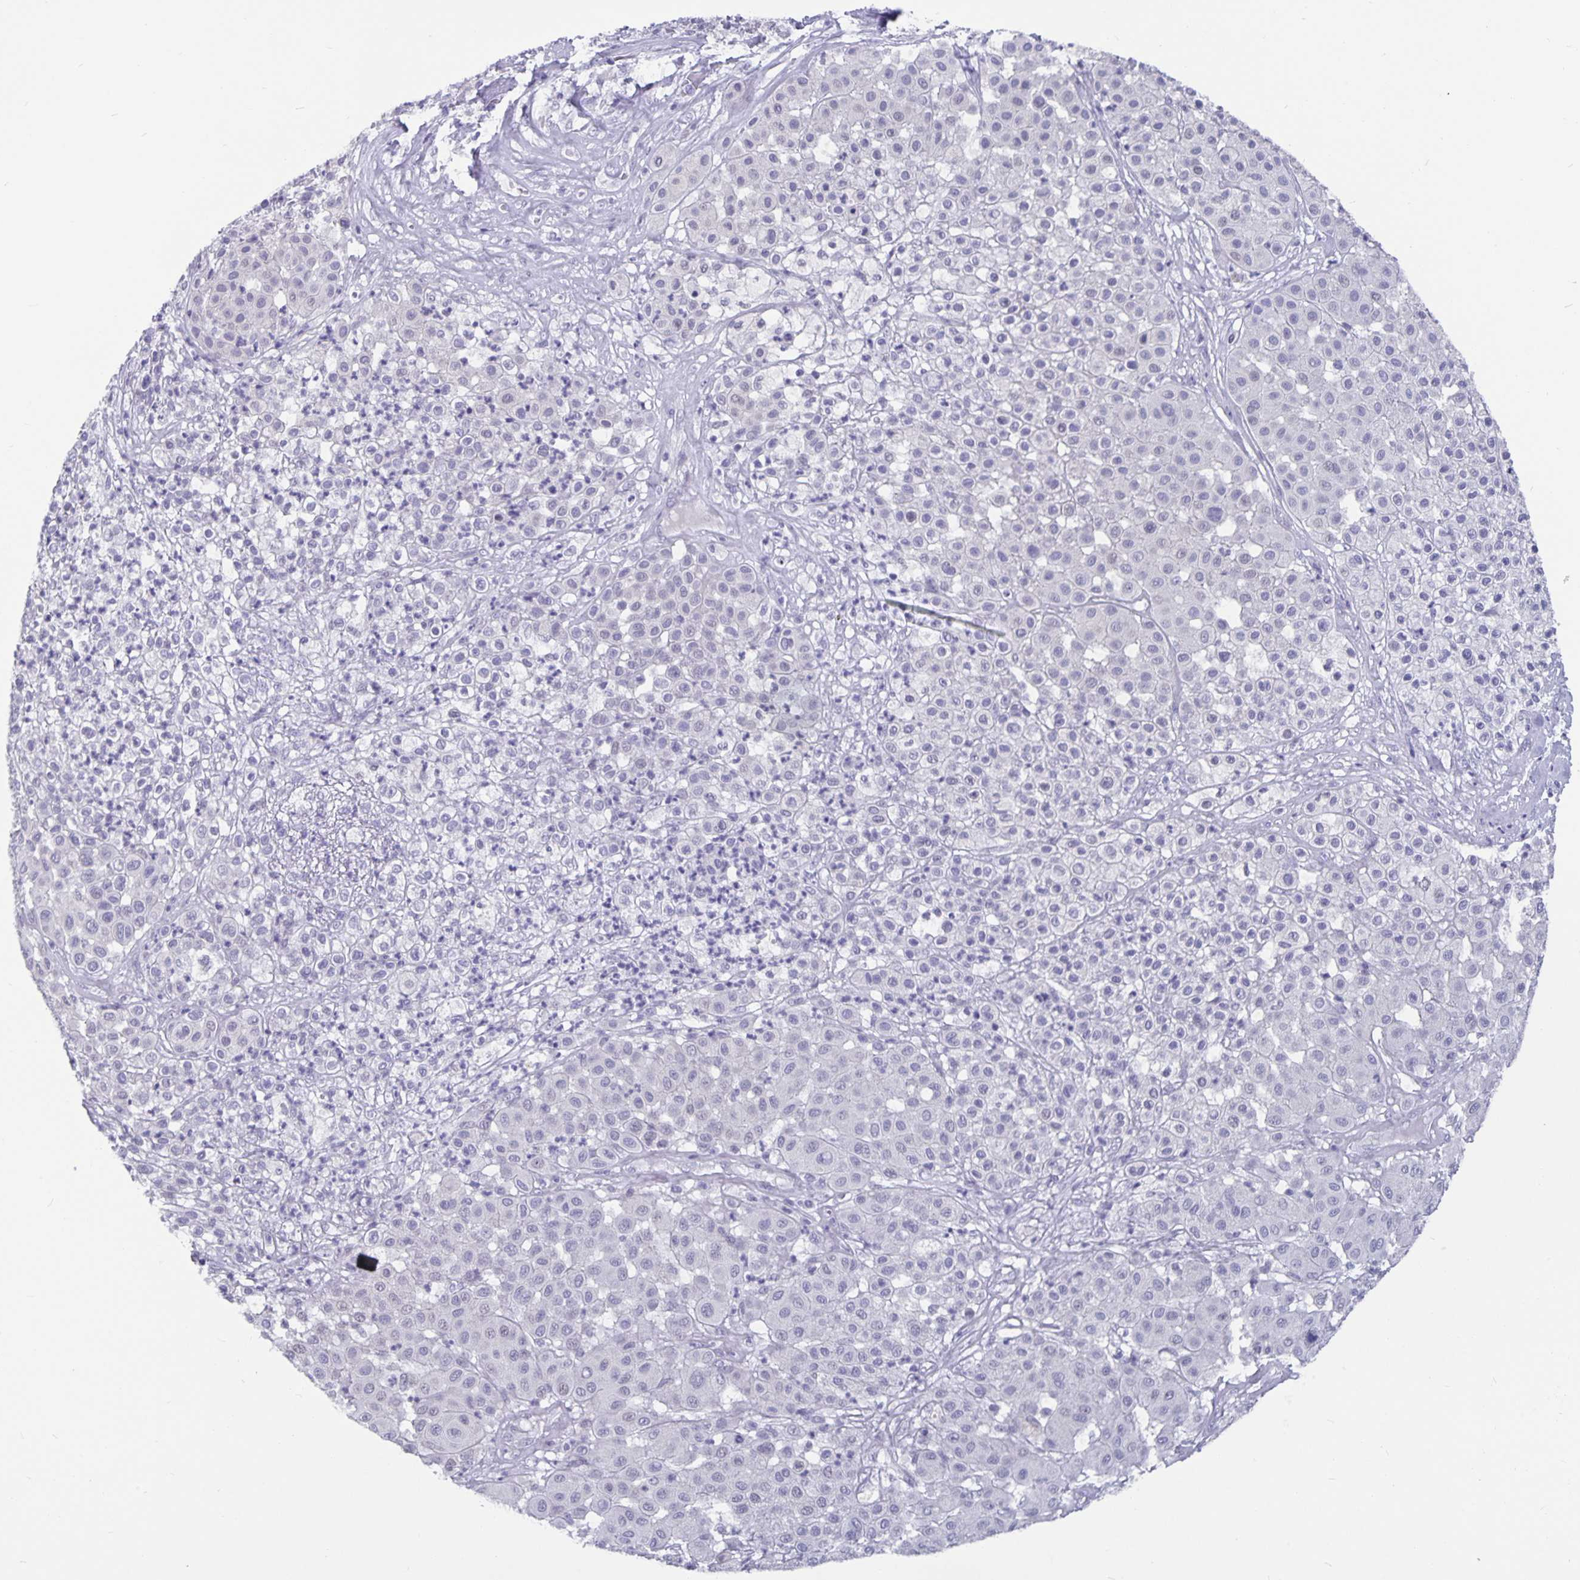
{"staining": {"intensity": "negative", "quantity": "none", "location": "none"}, "tissue": "melanoma", "cell_type": "Tumor cells", "image_type": "cancer", "snomed": [{"axis": "morphology", "description": "Malignant melanoma, Metastatic site"}, {"axis": "topography", "description": "Smooth muscle"}], "caption": "This is a histopathology image of immunohistochemistry staining of melanoma, which shows no positivity in tumor cells.", "gene": "OLIG2", "patient": {"sex": "male", "age": 41}}